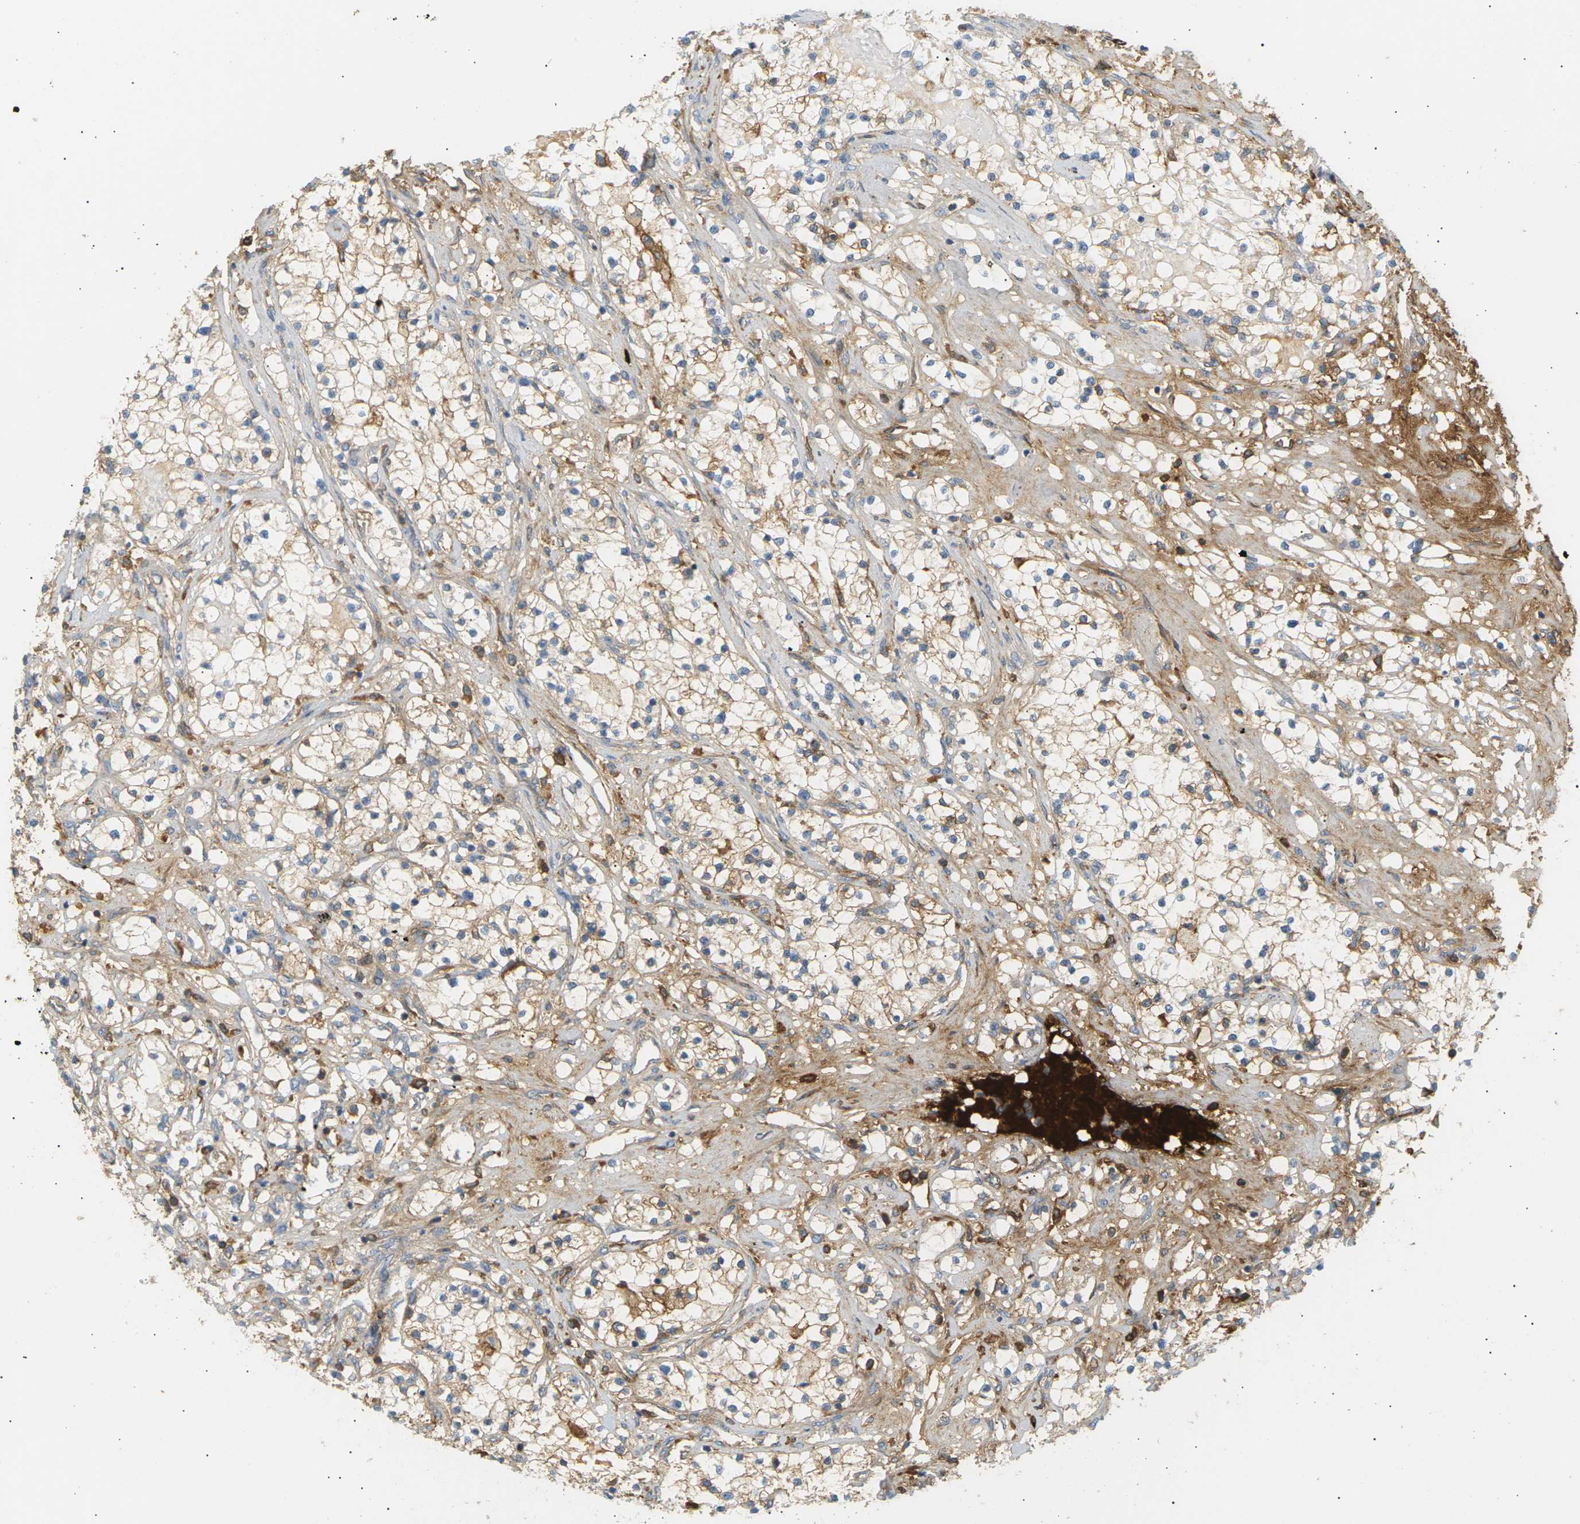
{"staining": {"intensity": "moderate", "quantity": ">75%", "location": "cytoplasmic/membranous"}, "tissue": "renal cancer", "cell_type": "Tumor cells", "image_type": "cancer", "snomed": [{"axis": "morphology", "description": "Adenocarcinoma, NOS"}, {"axis": "topography", "description": "Kidney"}], "caption": "Renal cancer stained for a protein shows moderate cytoplasmic/membranous positivity in tumor cells.", "gene": "IGLC3", "patient": {"sex": "male", "age": 68}}